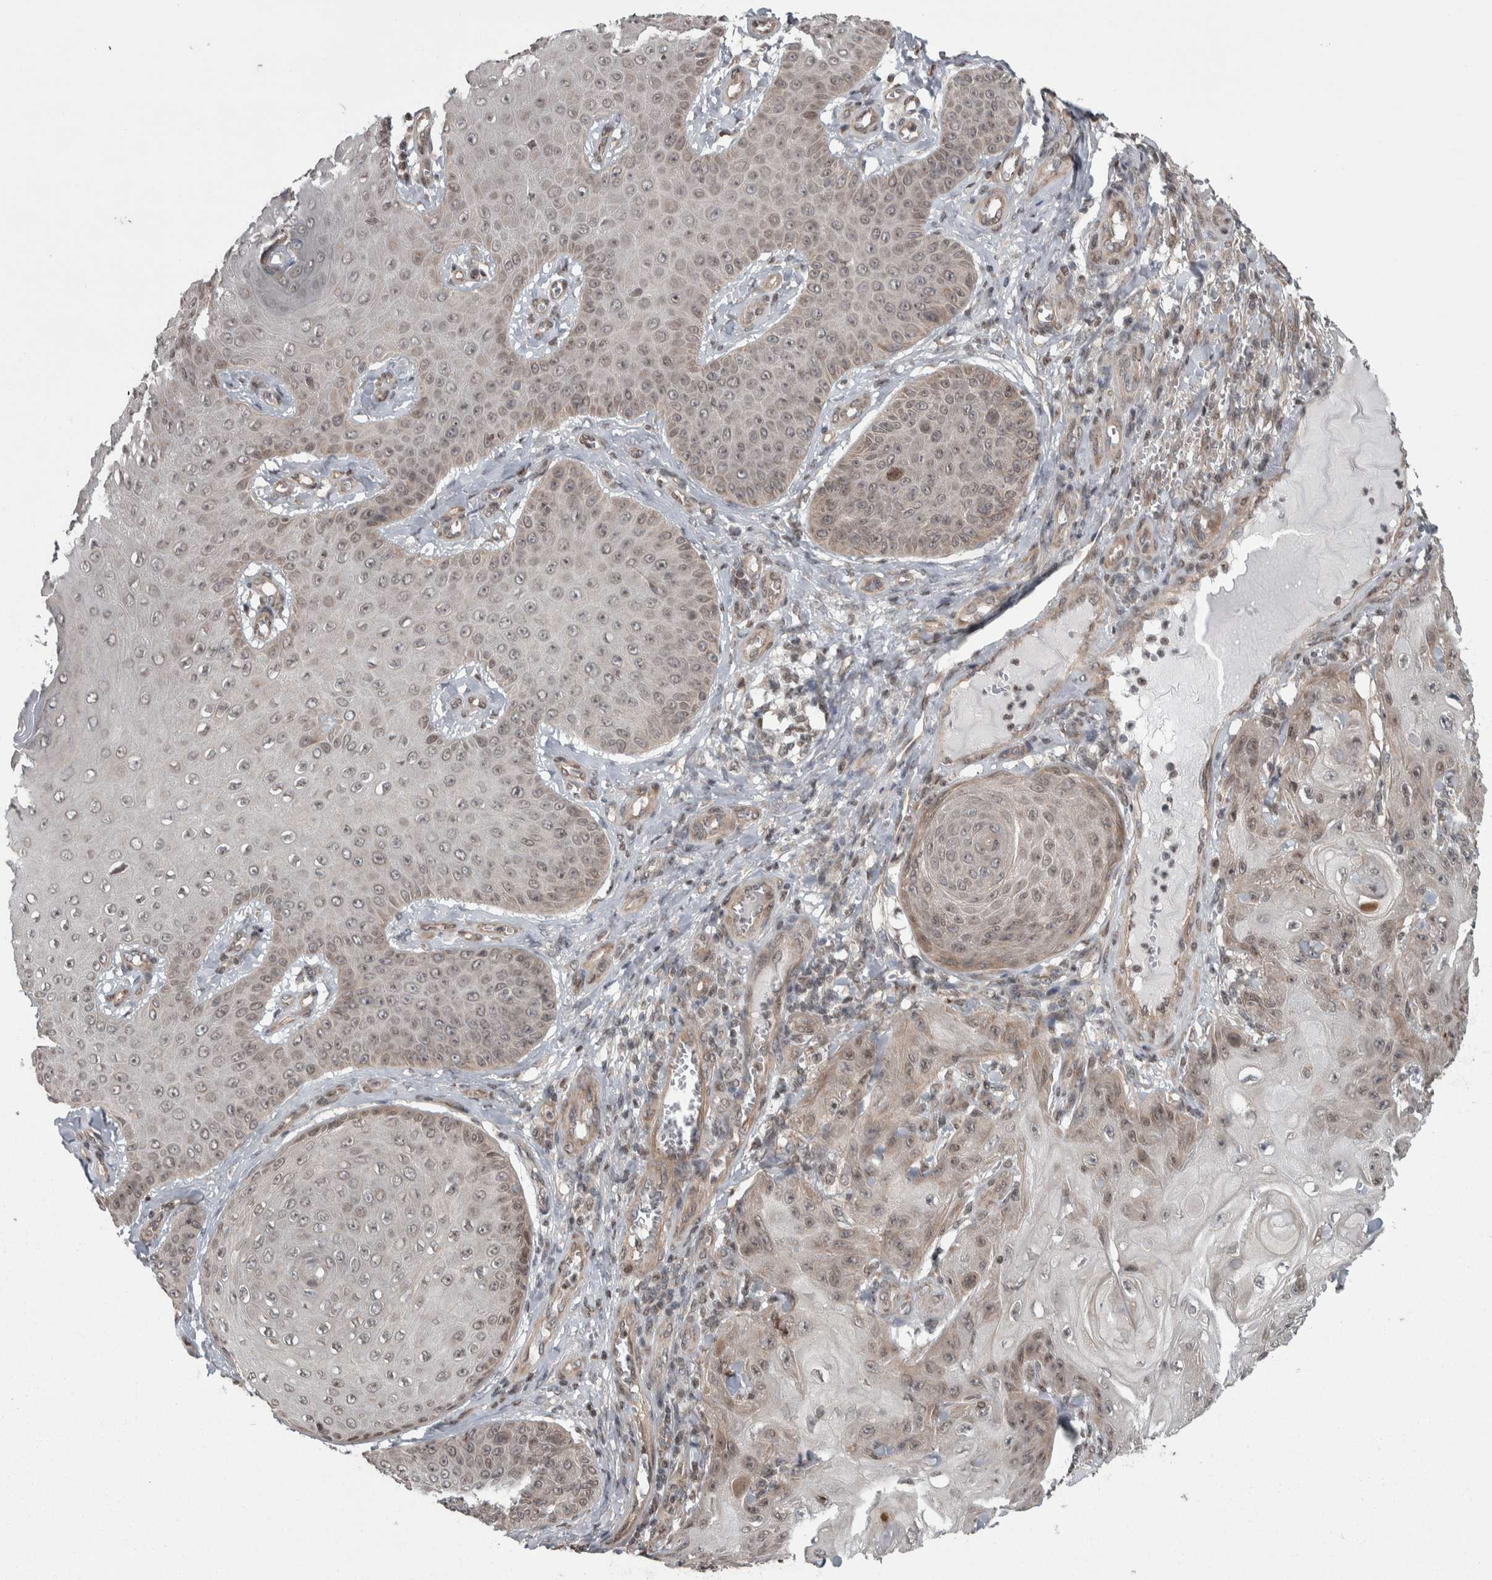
{"staining": {"intensity": "weak", "quantity": ">75%", "location": "nuclear"}, "tissue": "skin cancer", "cell_type": "Tumor cells", "image_type": "cancer", "snomed": [{"axis": "morphology", "description": "Squamous cell carcinoma, NOS"}, {"axis": "topography", "description": "Skin"}], "caption": "The histopathology image exhibits immunohistochemical staining of skin squamous cell carcinoma. There is weak nuclear staining is identified in about >75% of tumor cells.", "gene": "CWC27", "patient": {"sex": "male", "age": 74}}